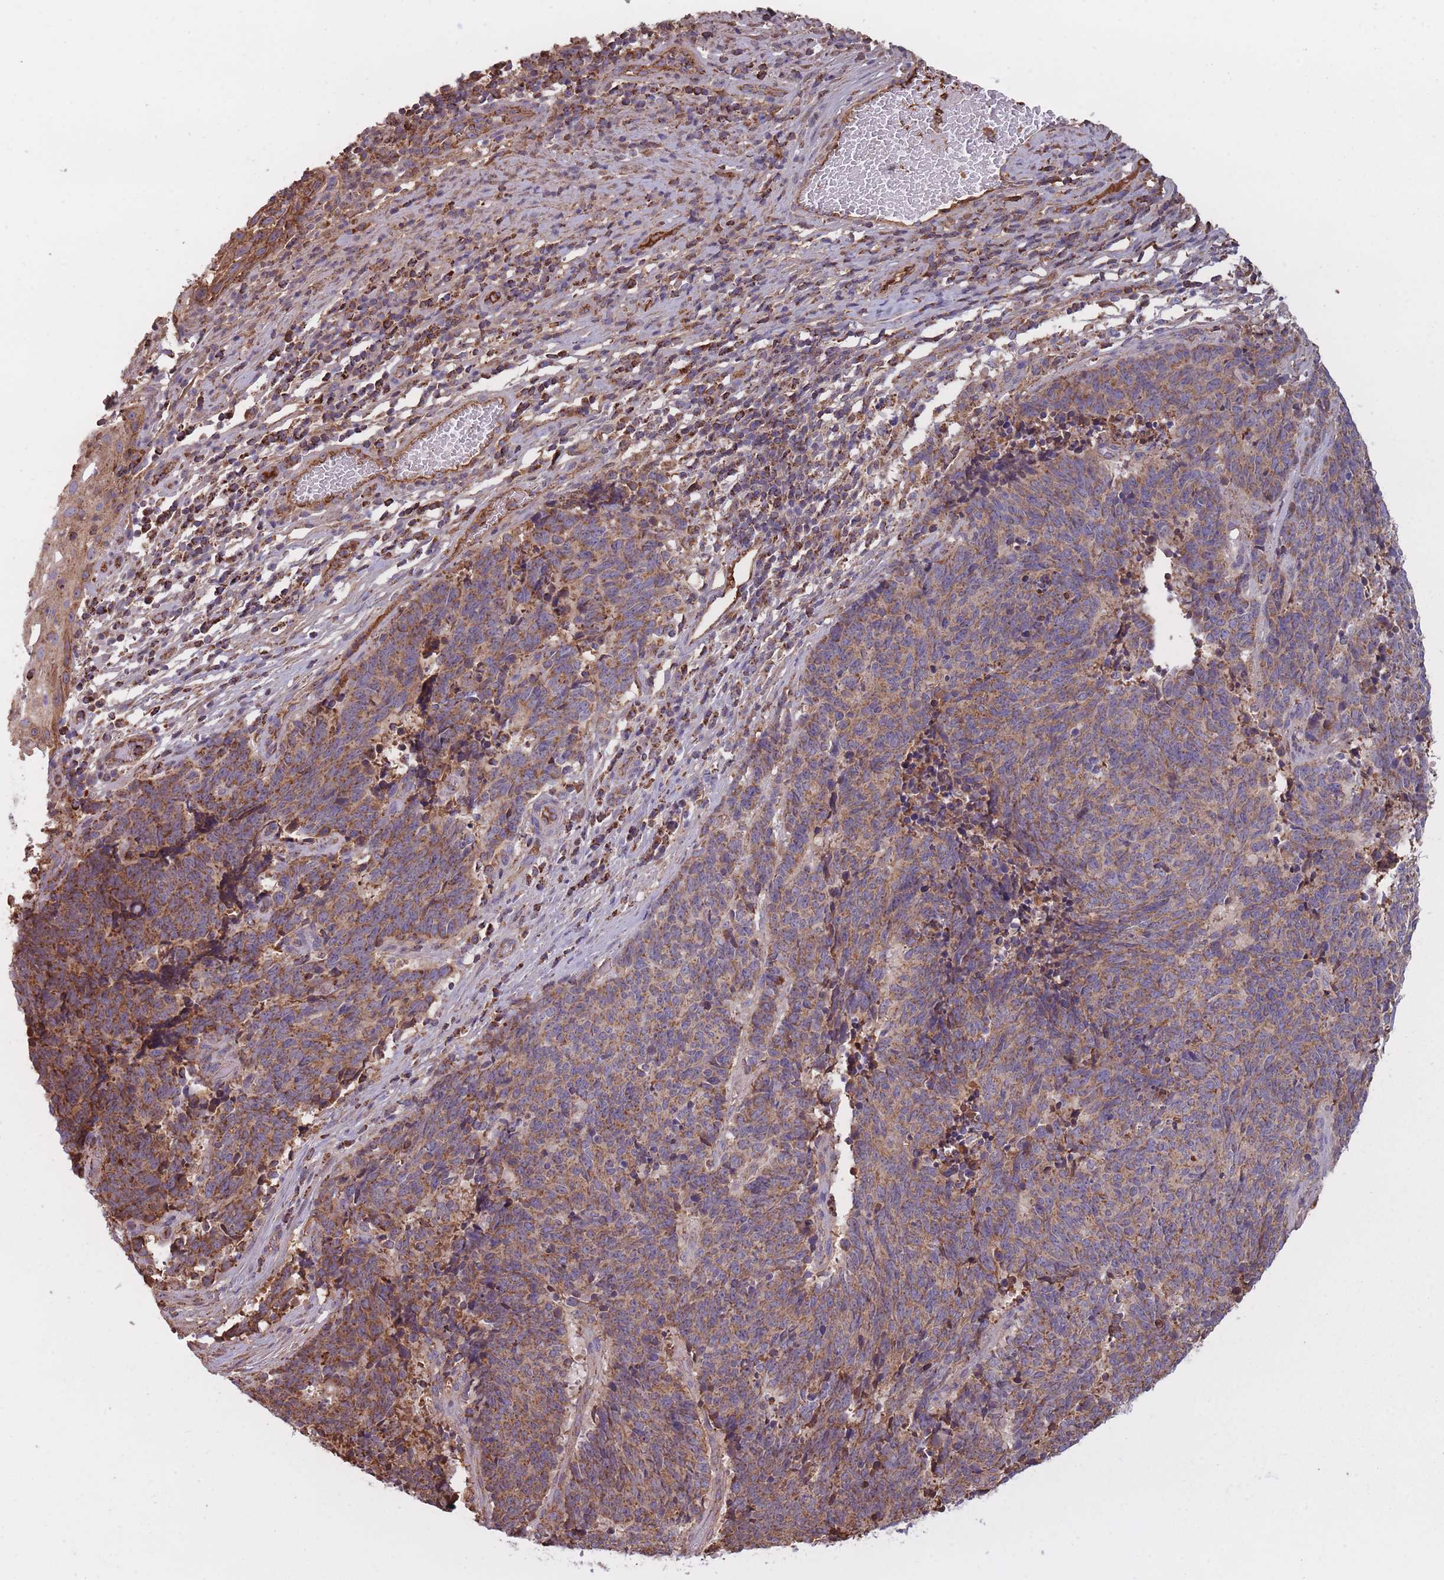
{"staining": {"intensity": "moderate", "quantity": ">75%", "location": "cytoplasmic/membranous"}, "tissue": "cervical cancer", "cell_type": "Tumor cells", "image_type": "cancer", "snomed": [{"axis": "morphology", "description": "Squamous cell carcinoma, NOS"}, {"axis": "topography", "description": "Cervix"}], "caption": "The photomicrograph demonstrates a brown stain indicating the presence of a protein in the cytoplasmic/membranous of tumor cells in cervical squamous cell carcinoma.", "gene": "KAT2A", "patient": {"sex": "female", "age": 29}}